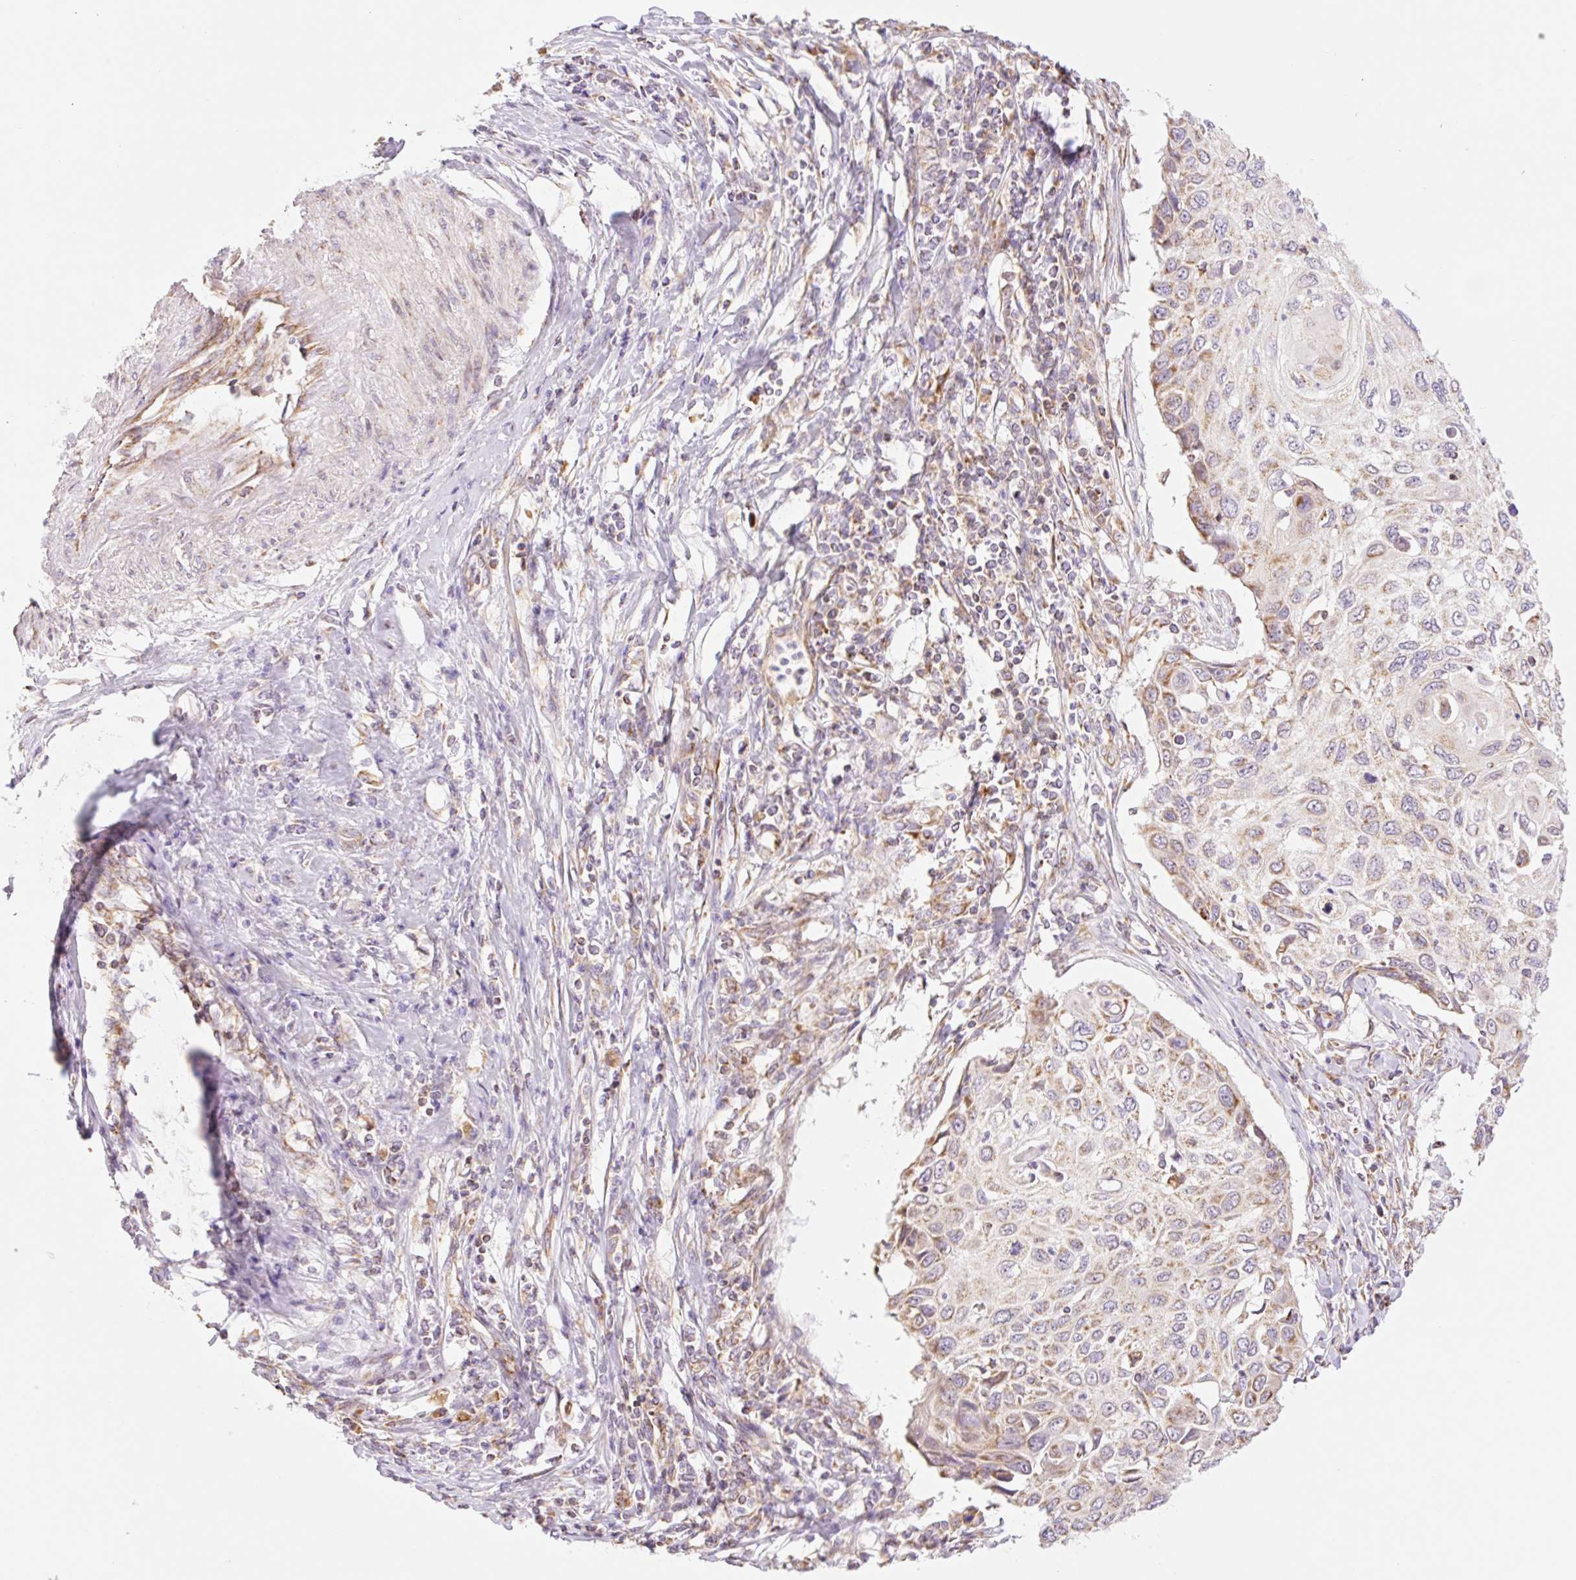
{"staining": {"intensity": "weak", "quantity": "25%-75%", "location": "cytoplasmic/membranous"}, "tissue": "cervical cancer", "cell_type": "Tumor cells", "image_type": "cancer", "snomed": [{"axis": "morphology", "description": "Squamous cell carcinoma, NOS"}, {"axis": "topography", "description": "Cervix"}], "caption": "A brown stain highlights weak cytoplasmic/membranous expression of a protein in human cervical squamous cell carcinoma tumor cells.", "gene": "GOSR2", "patient": {"sex": "female", "age": 70}}